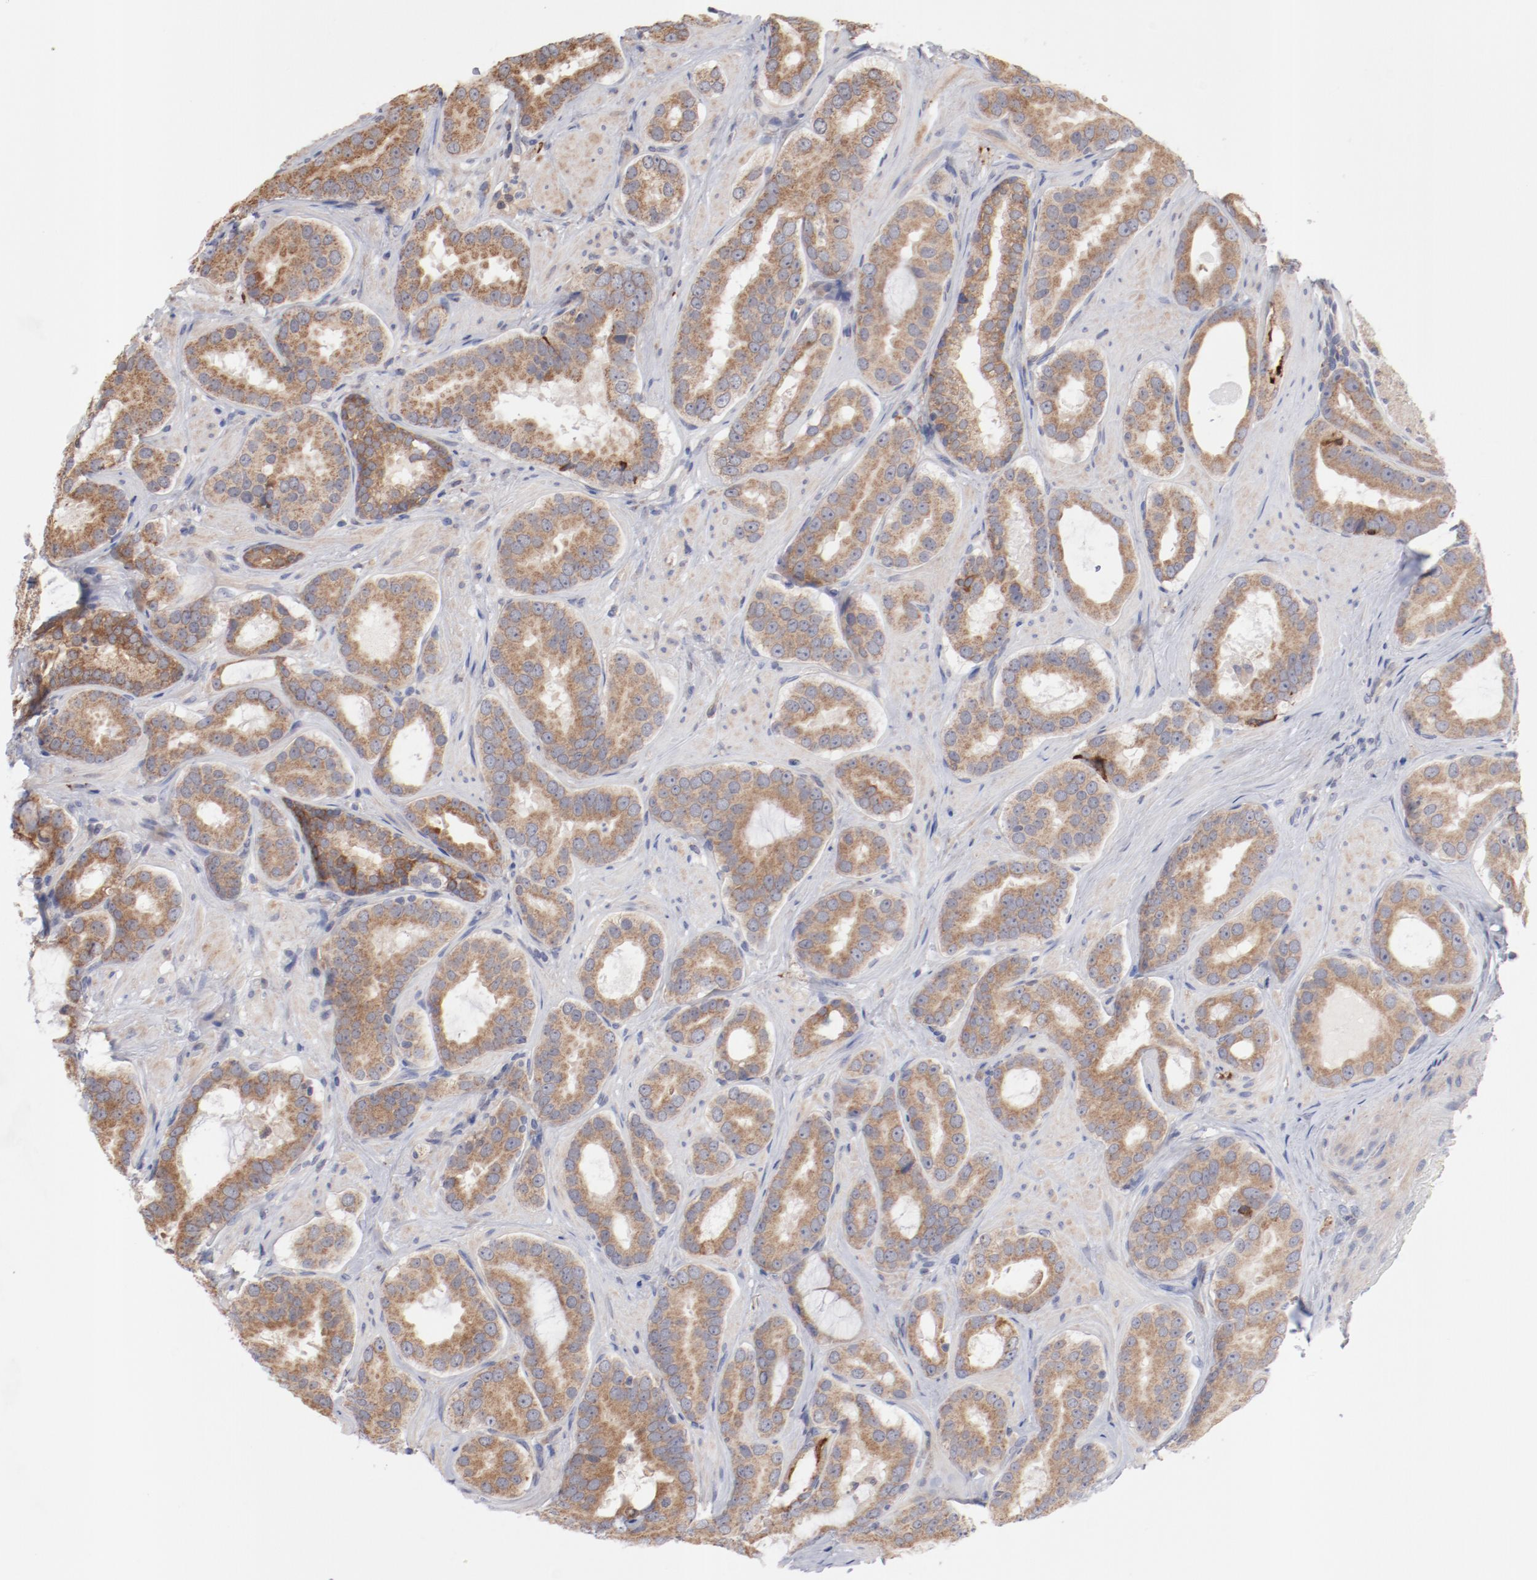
{"staining": {"intensity": "moderate", "quantity": ">75%", "location": "cytoplasmic/membranous"}, "tissue": "prostate cancer", "cell_type": "Tumor cells", "image_type": "cancer", "snomed": [{"axis": "morphology", "description": "Adenocarcinoma, Low grade"}, {"axis": "topography", "description": "Prostate"}], "caption": "Prostate cancer stained with DAB (3,3'-diaminobenzidine) immunohistochemistry (IHC) shows medium levels of moderate cytoplasmic/membranous staining in about >75% of tumor cells.", "gene": "PPFIBP2", "patient": {"sex": "male", "age": 59}}